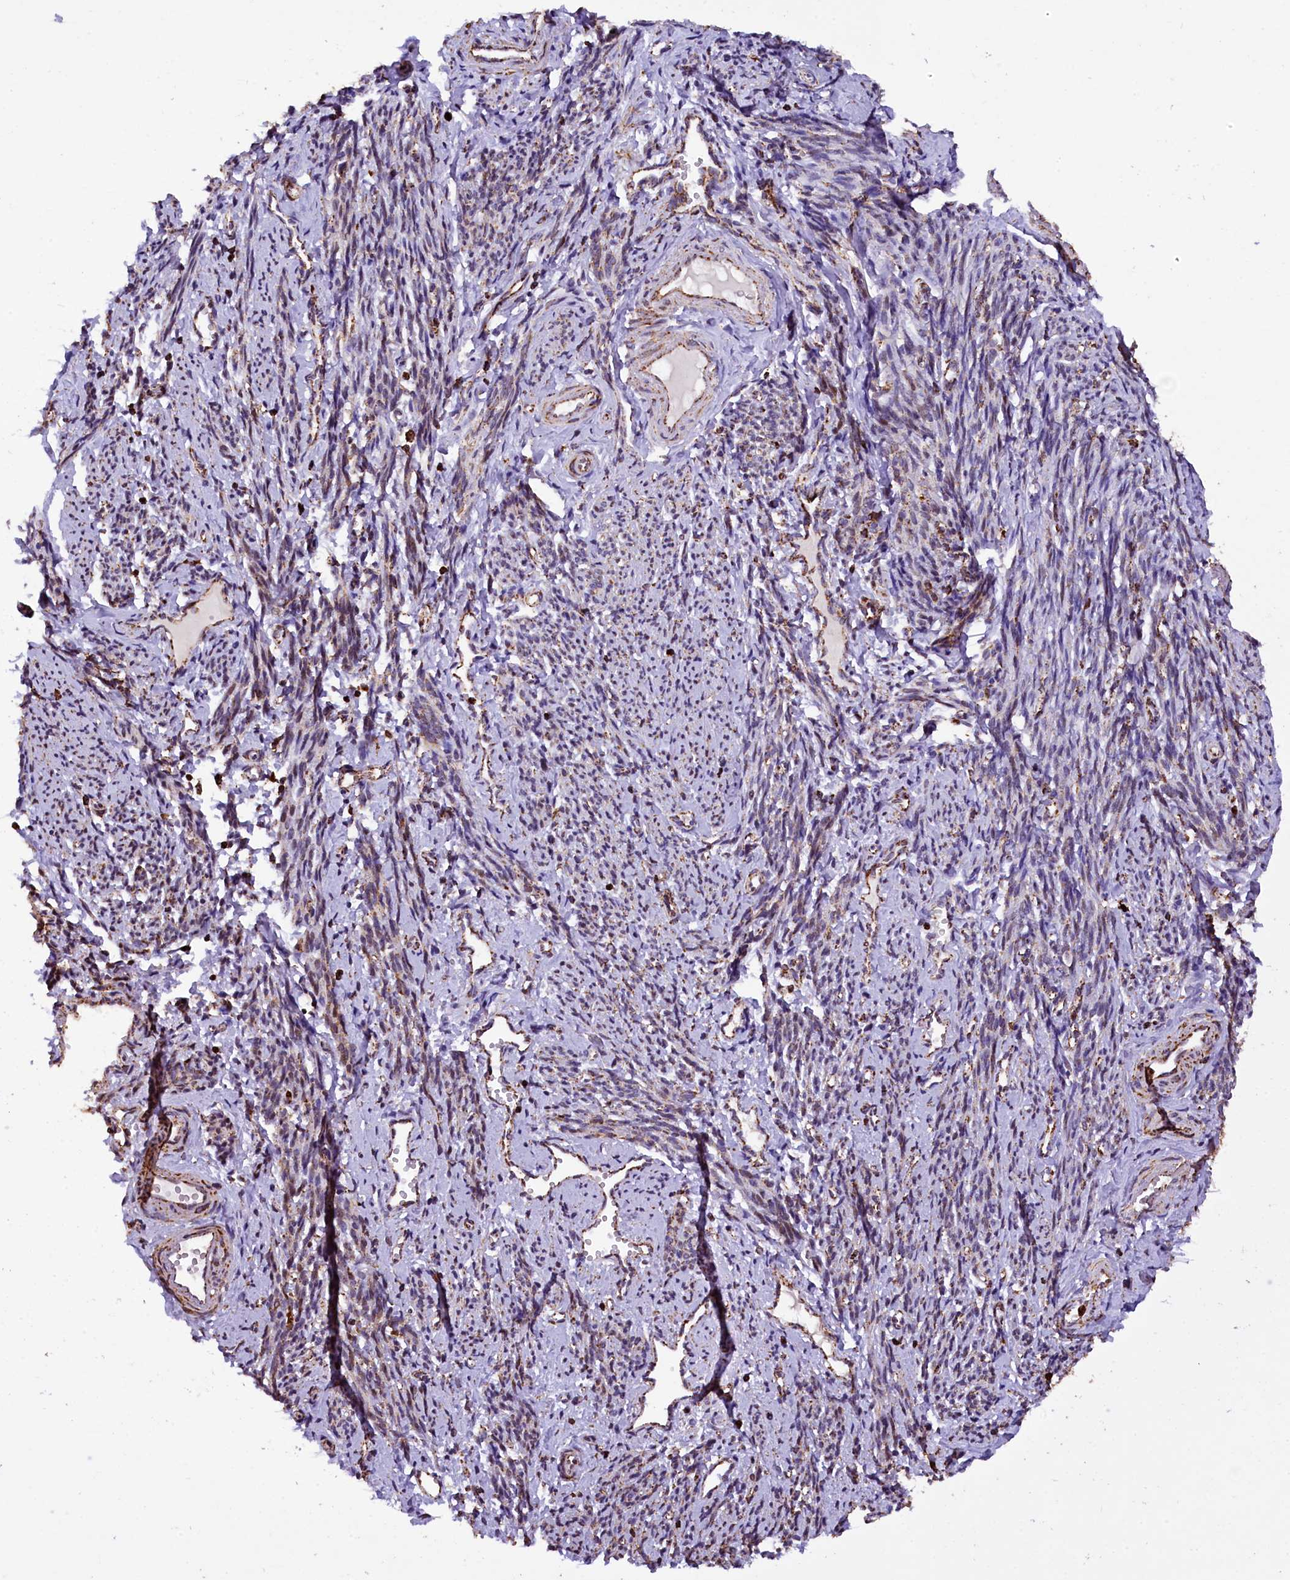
{"staining": {"intensity": "moderate", "quantity": "25%-75%", "location": "cytoplasmic/membranous"}, "tissue": "smooth muscle", "cell_type": "Smooth muscle cells", "image_type": "normal", "snomed": [{"axis": "morphology", "description": "Normal tissue, NOS"}, {"axis": "topography", "description": "Smooth muscle"}, {"axis": "topography", "description": "Uterus"}], "caption": "Protein analysis of unremarkable smooth muscle reveals moderate cytoplasmic/membranous staining in about 25%-75% of smooth muscle cells.", "gene": "KLC2", "patient": {"sex": "female", "age": 59}}